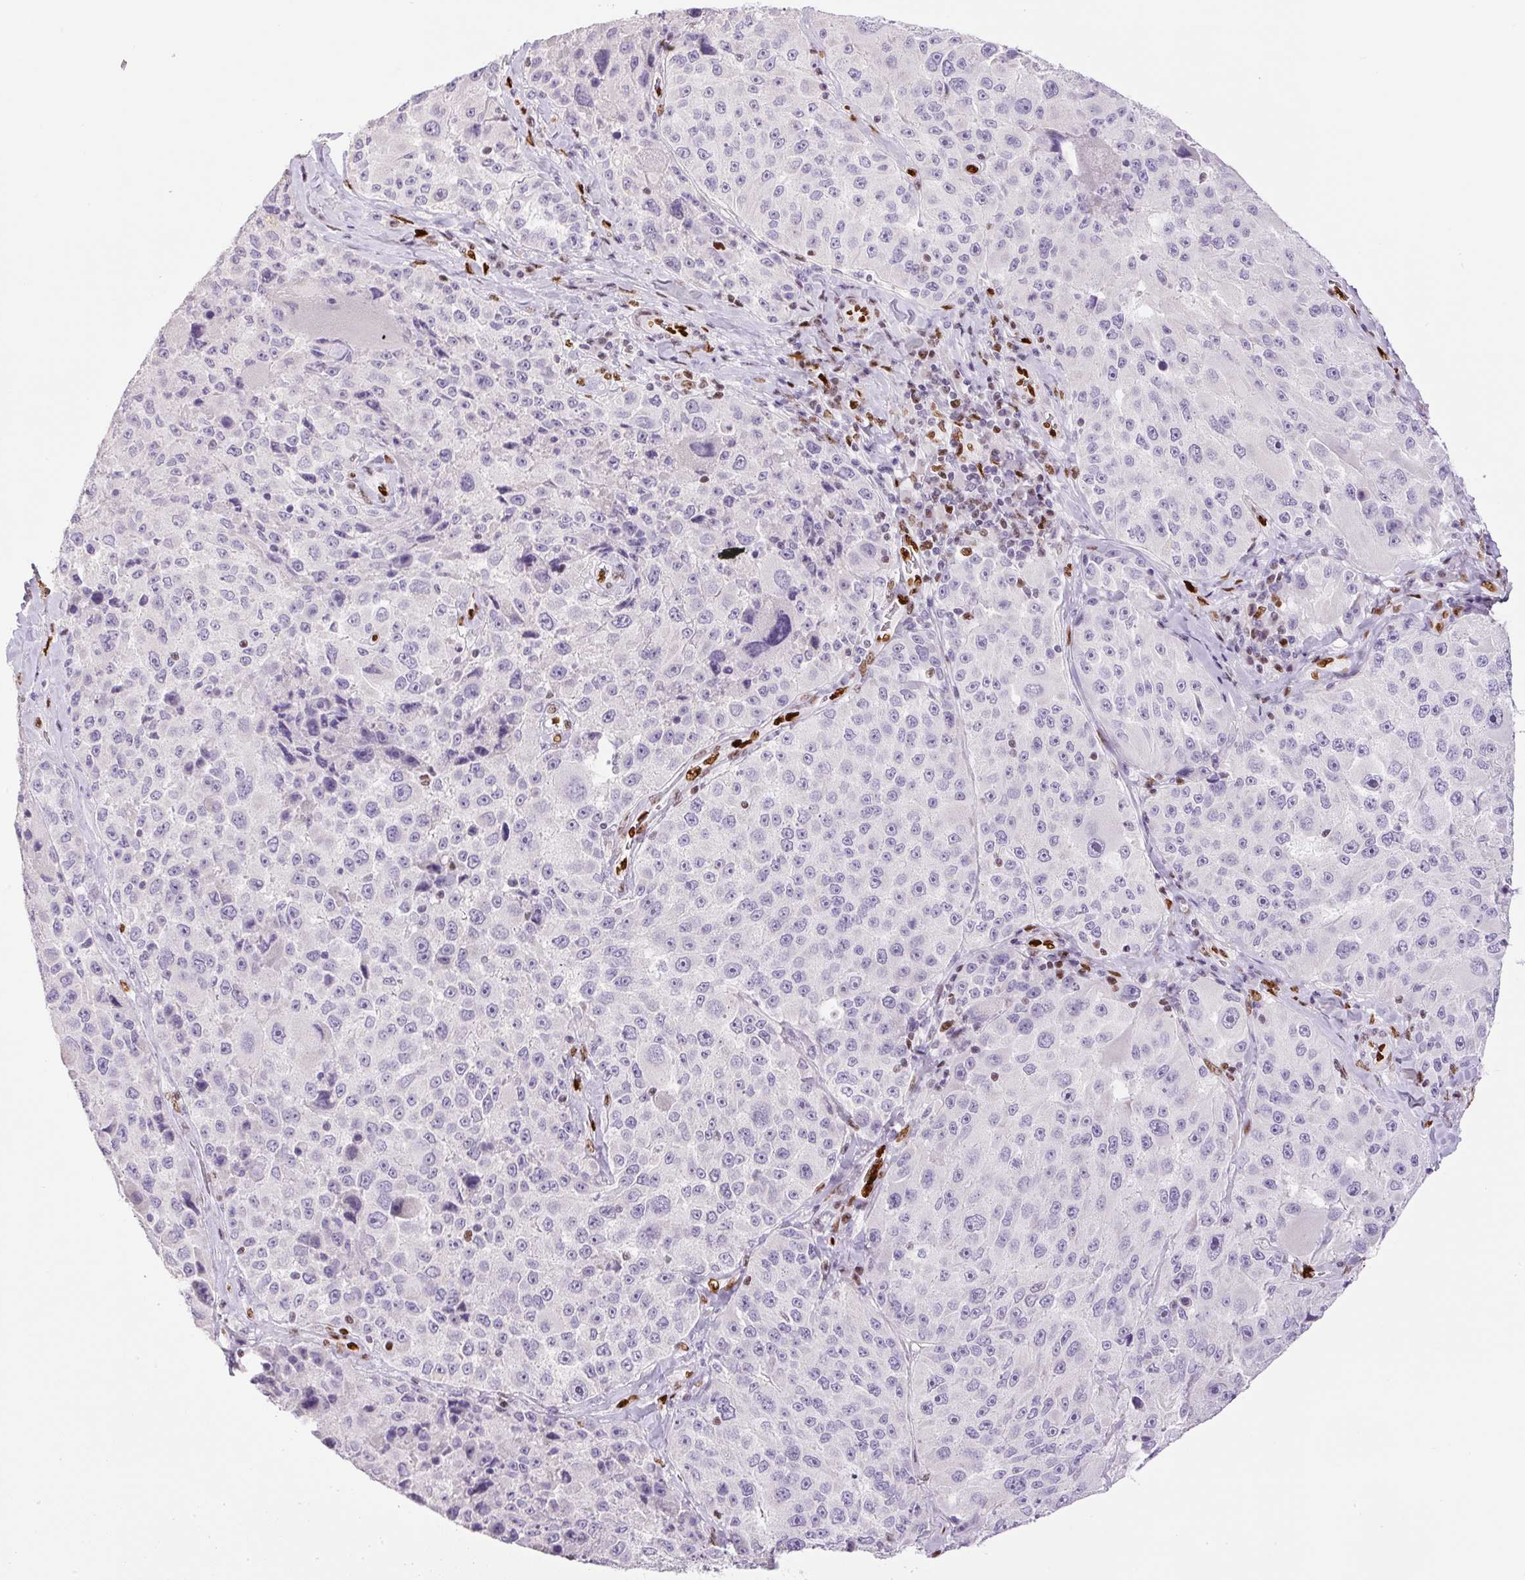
{"staining": {"intensity": "negative", "quantity": "none", "location": "none"}, "tissue": "melanoma", "cell_type": "Tumor cells", "image_type": "cancer", "snomed": [{"axis": "morphology", "description": "Malignant melanoma, Metastatic site"}, {"axis": "topography", "description": "Lymph node"}], "caption": "DAB (3,3'-diaminobenzidine) immunohistochemical staining of melanoma demonstrates no significant positivity in tumor cells. (Immunohistochemistry (ihc), brightfield microscopy, high magnification).", "gene": "ZEB1", "patient": {"sex": "male", "age": 62}}